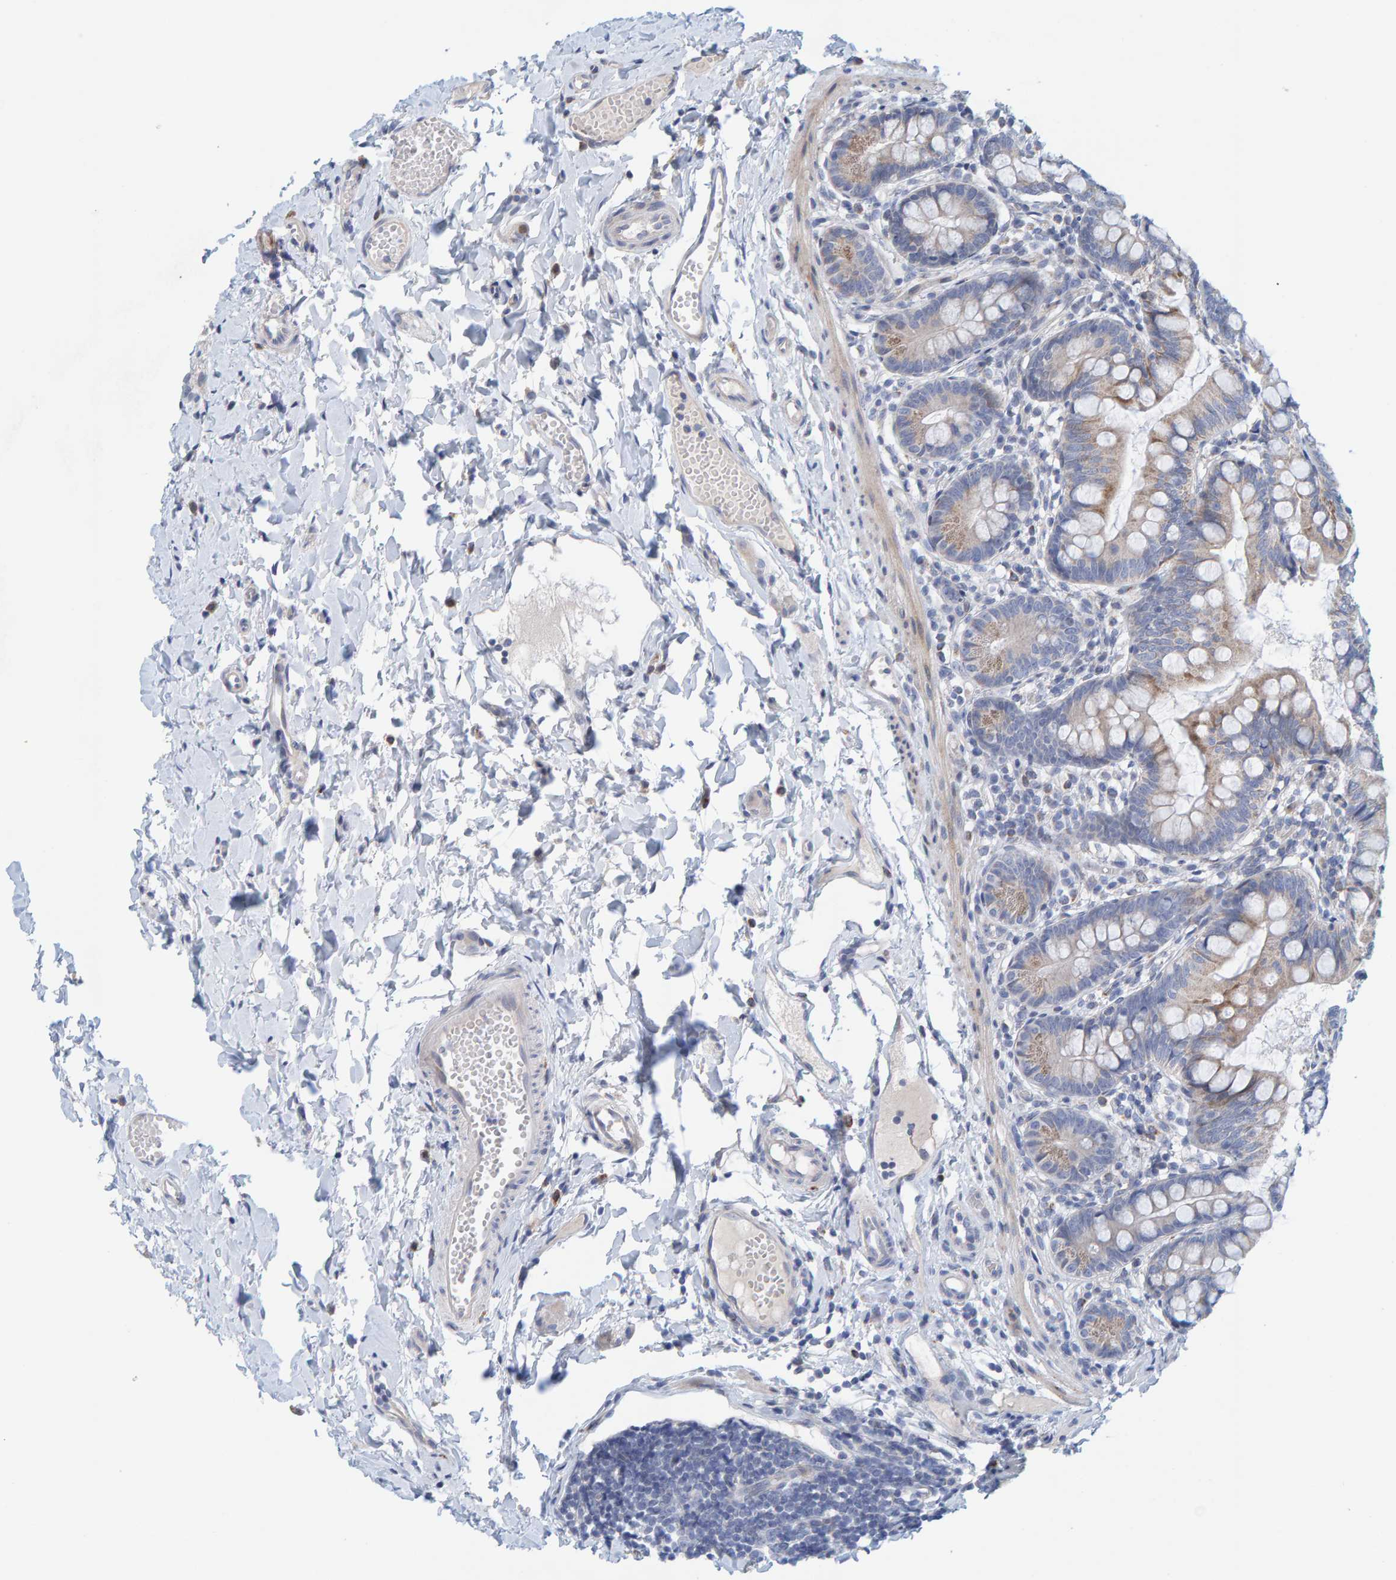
{"staining": {"intensity": "moderate", "quantity": ">75%", "location": "cytoplasmic/membranous"}, "tissue": "small intestine", "cell_type": "Glandular cells", "image_type": "normal", "snomed": [{"axis": "morphology", "description": "Normal tissue, NOS"}, {"axis": "topography", "description": "Small intestine"}], "caption": "Moderate cytoplasmic/membranous expression for a protein is appreciated in about >75% of glandular cells of unremarkable small intestine using immunohistochemistry.", "gene": "ZC3H3", "patient": {"sex": "male", "age": 7}}